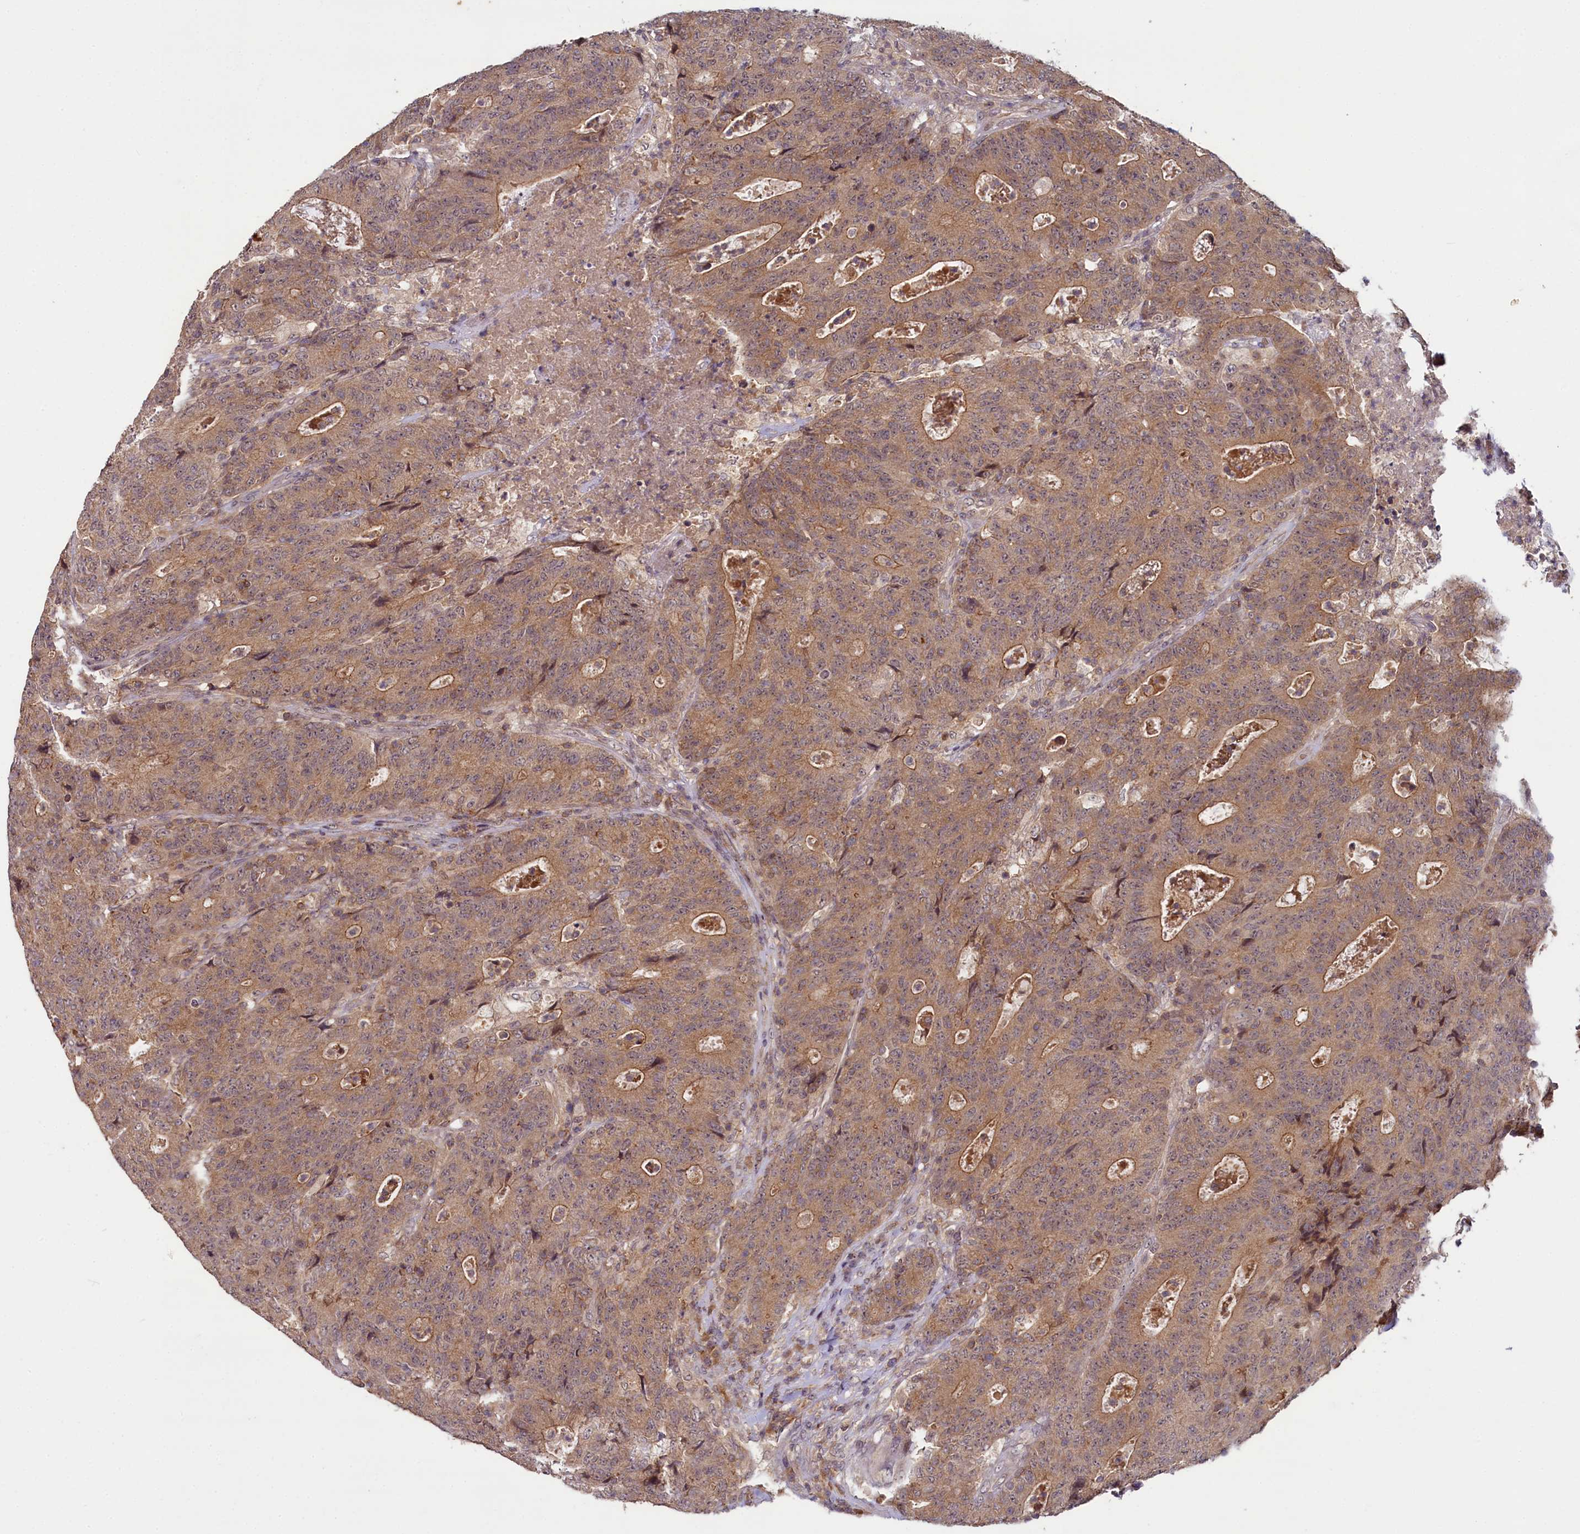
{"staining": {"intensity": "moderate", "quantity": ">75%", "location": "cytoplasmic/membranous"}, "tissue": "colorectal cancer", "cell_type": "Tumor cells", "image_type": "cancer", "snomed": [{"axis": "morphology", "description": "Adenocarcinoma, NOS"}, {"axis": "topography", "description": "Colon"}], "caption": "A photomicrograph showing moderate cytoplasmic/membranous expression in about >75% of tumor cells in colorectal adenocarcinoma, as visualized by brown immunohistochemical staining.", "gene": "TMEM39A", "patient": {"sex": "female", "age": 75}}